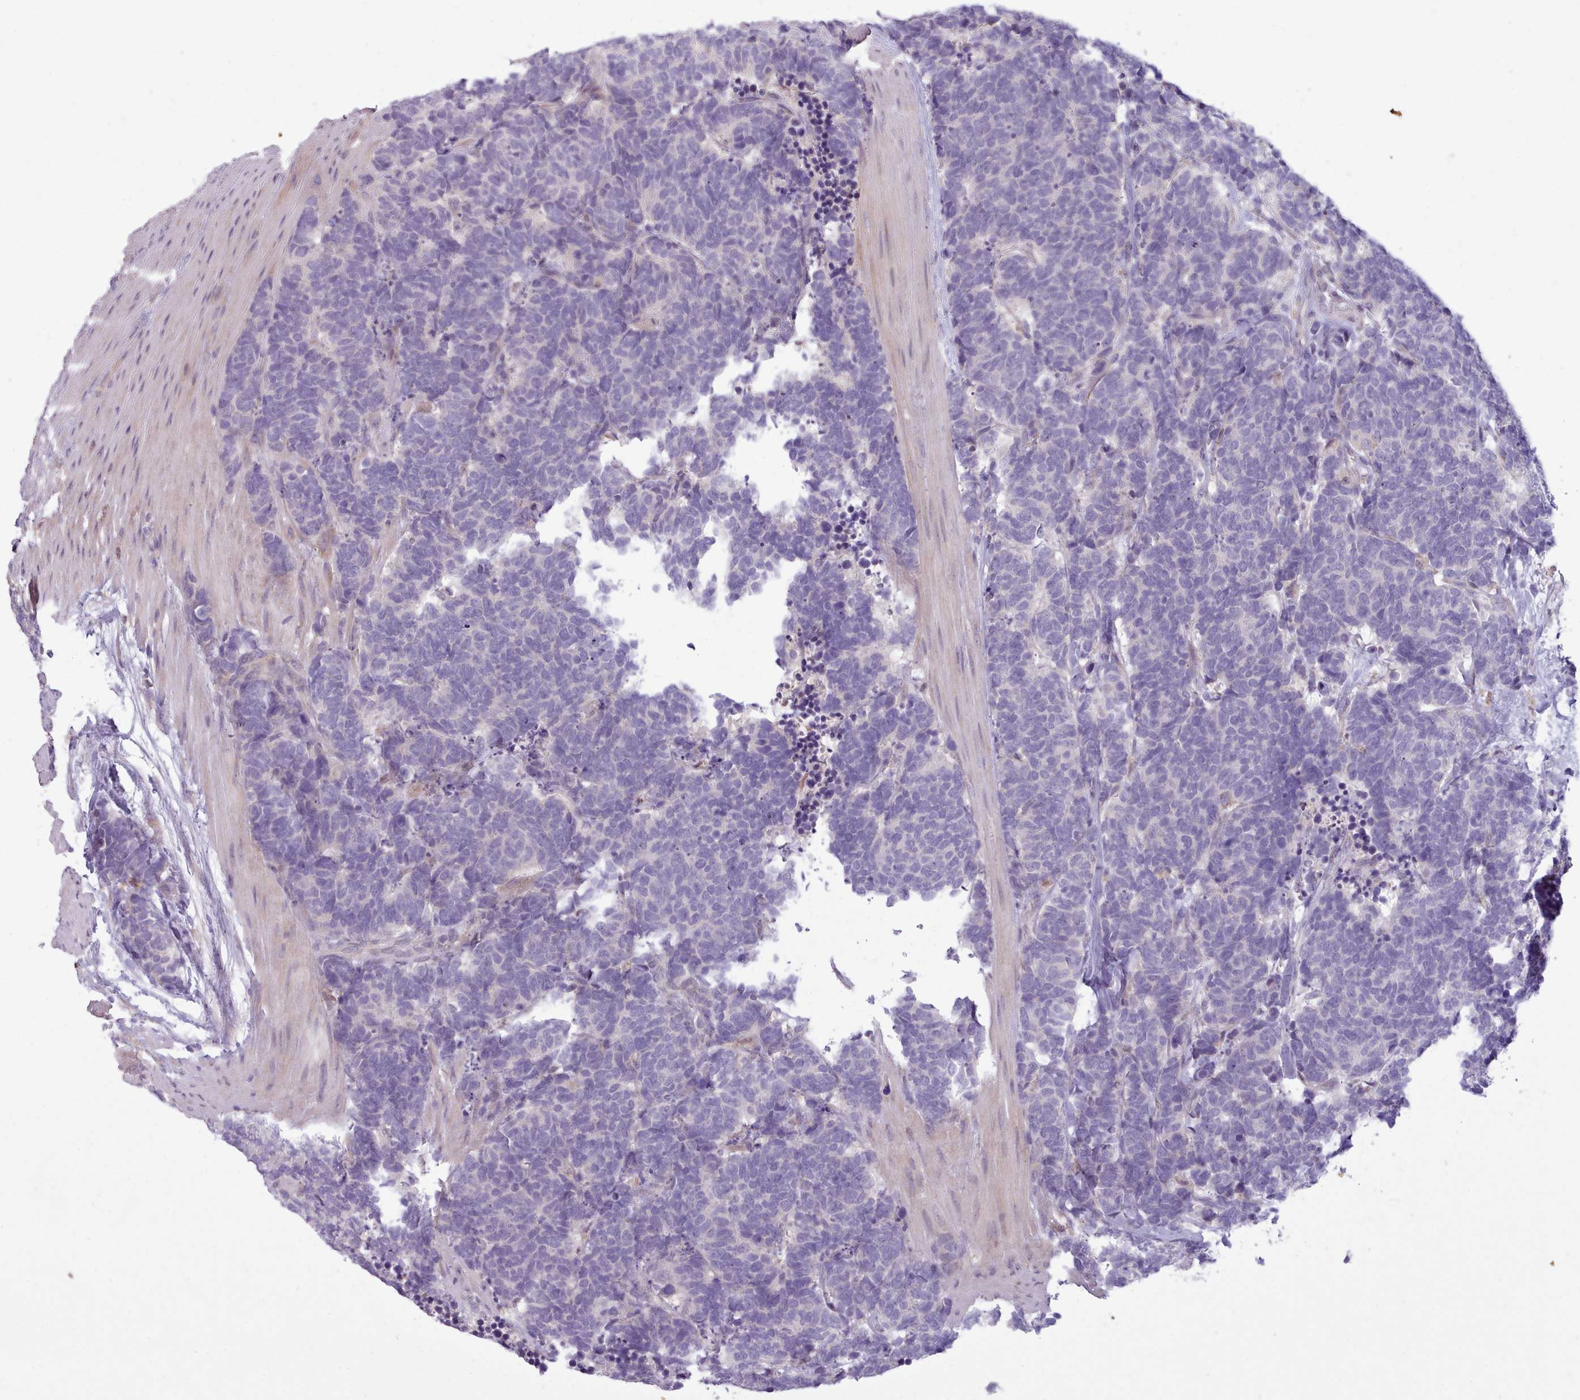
{"staining": {"intensity": "negative", "quantity": "none", "location": "none"}, "tissue": "carcinoid", "cell_type": "Tumor cells", "image_type": "cancer", "snomed": [{"axis": "morphology", "description": "Carcinoma, NOS"}, {"axis": "morphology", "description": "Carcinoid, malignant, NOS"}, {"axis": "topography", "description": "Urinary bladder"}], "caption": "Immunohistochemical staining of carcinoid reveals no significant staining in tumor cells.", "gene": "NMRK1", "patient": {"sex": "male", "age": 57}}